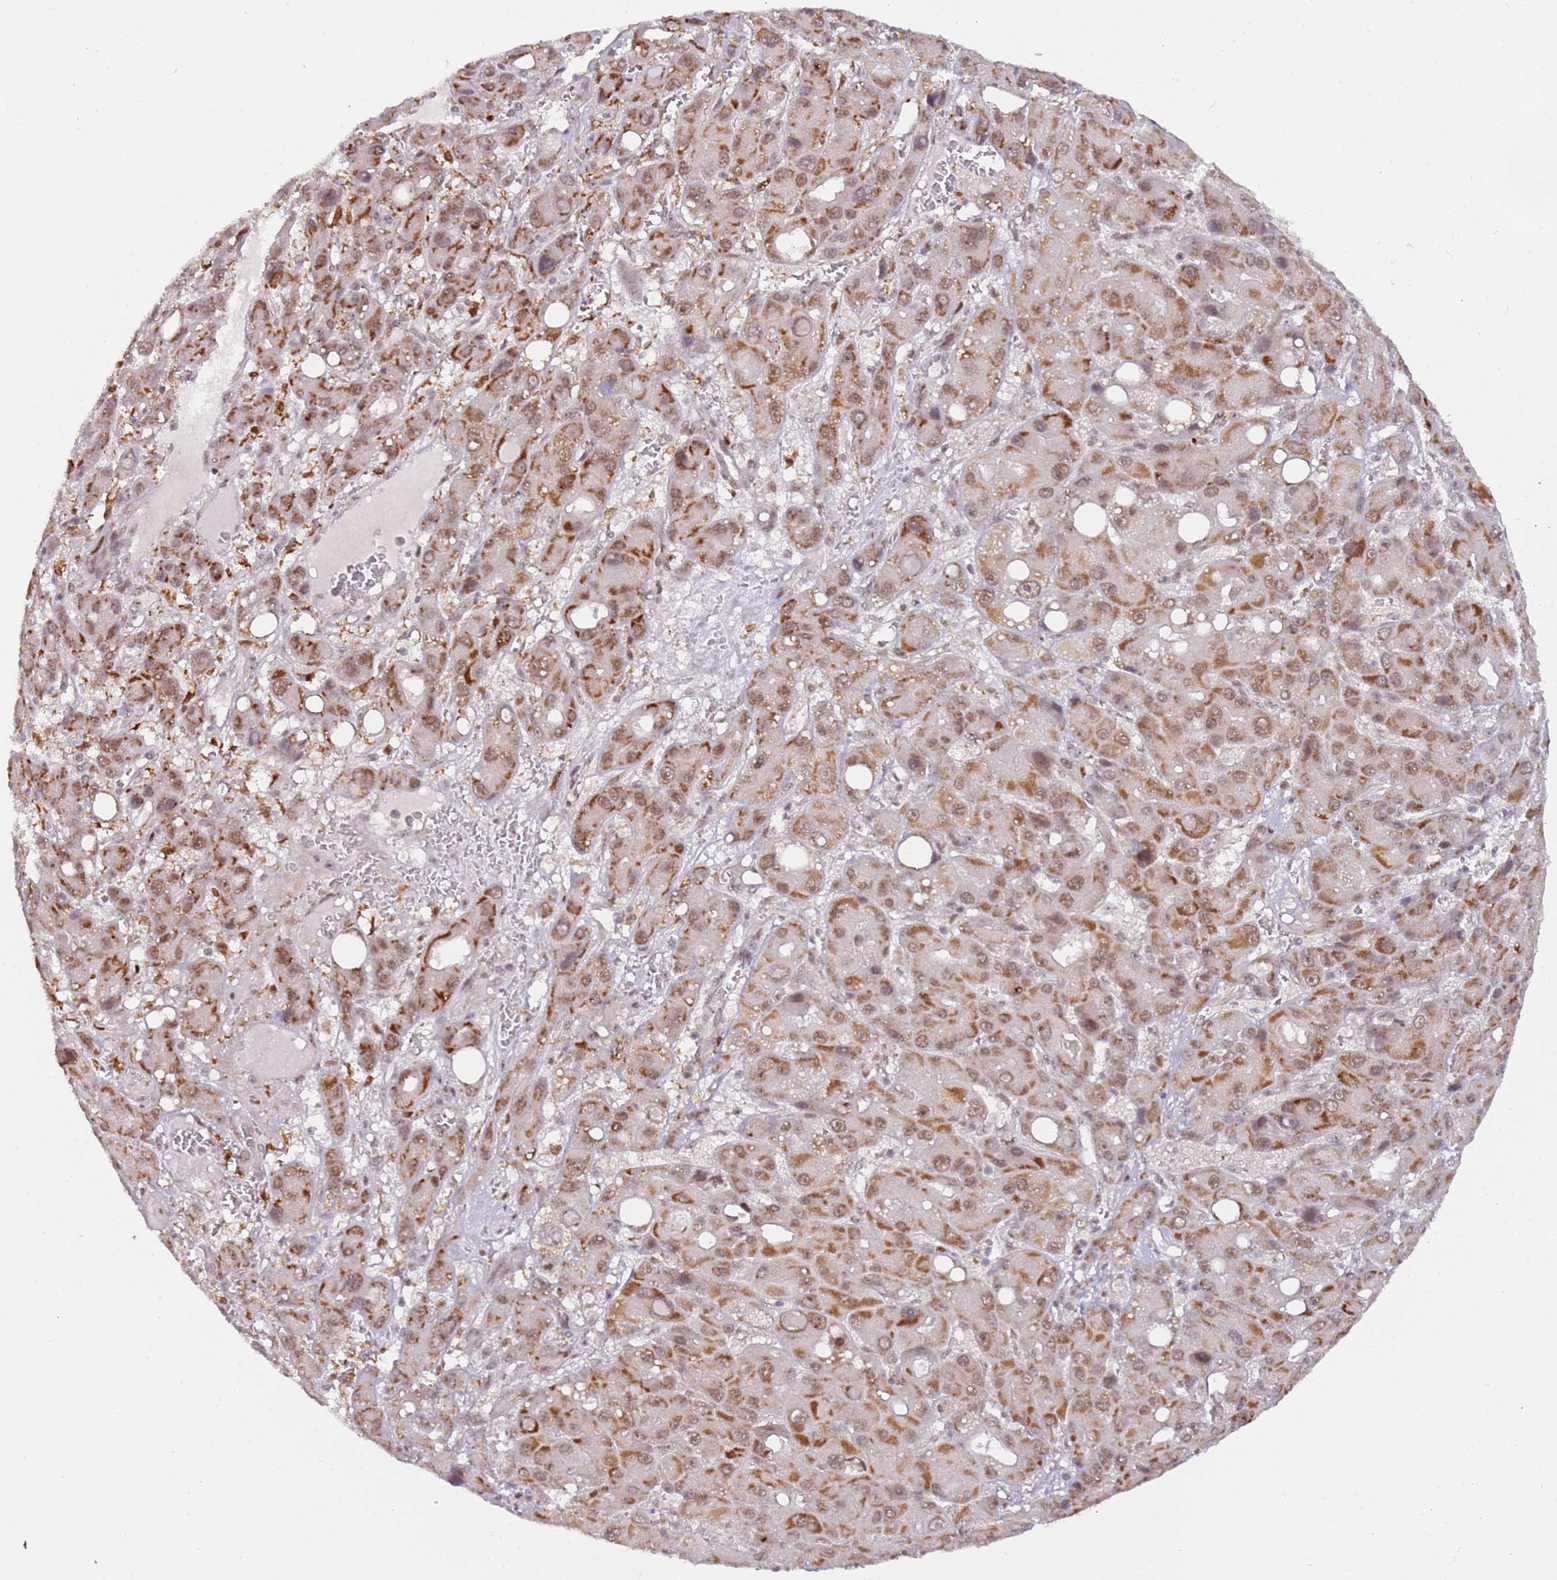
{"staining": {"intensity": "moderate", "quantity": ">75%", "location": "cytoplasmic/membranous,nuclear"}, "tissue": "liver cancer", "cell_type": "Tumor cells", "image_type": "cancer", "snomed": [{"axis": "morphology", "description": "Carcinoma, Hepatocellular, NOS"}, {"axis": "topography", "description": "Liver"}], "caption": "A medium amount of moderate cytoplasmic/membranous and nuclear positivity is identified in about >75% of tumor cells in liver cancer (hepatocellular carcinoma) tissue.", "gene": "LGALSL", "patient": {"sex": "male", "age": 55}}